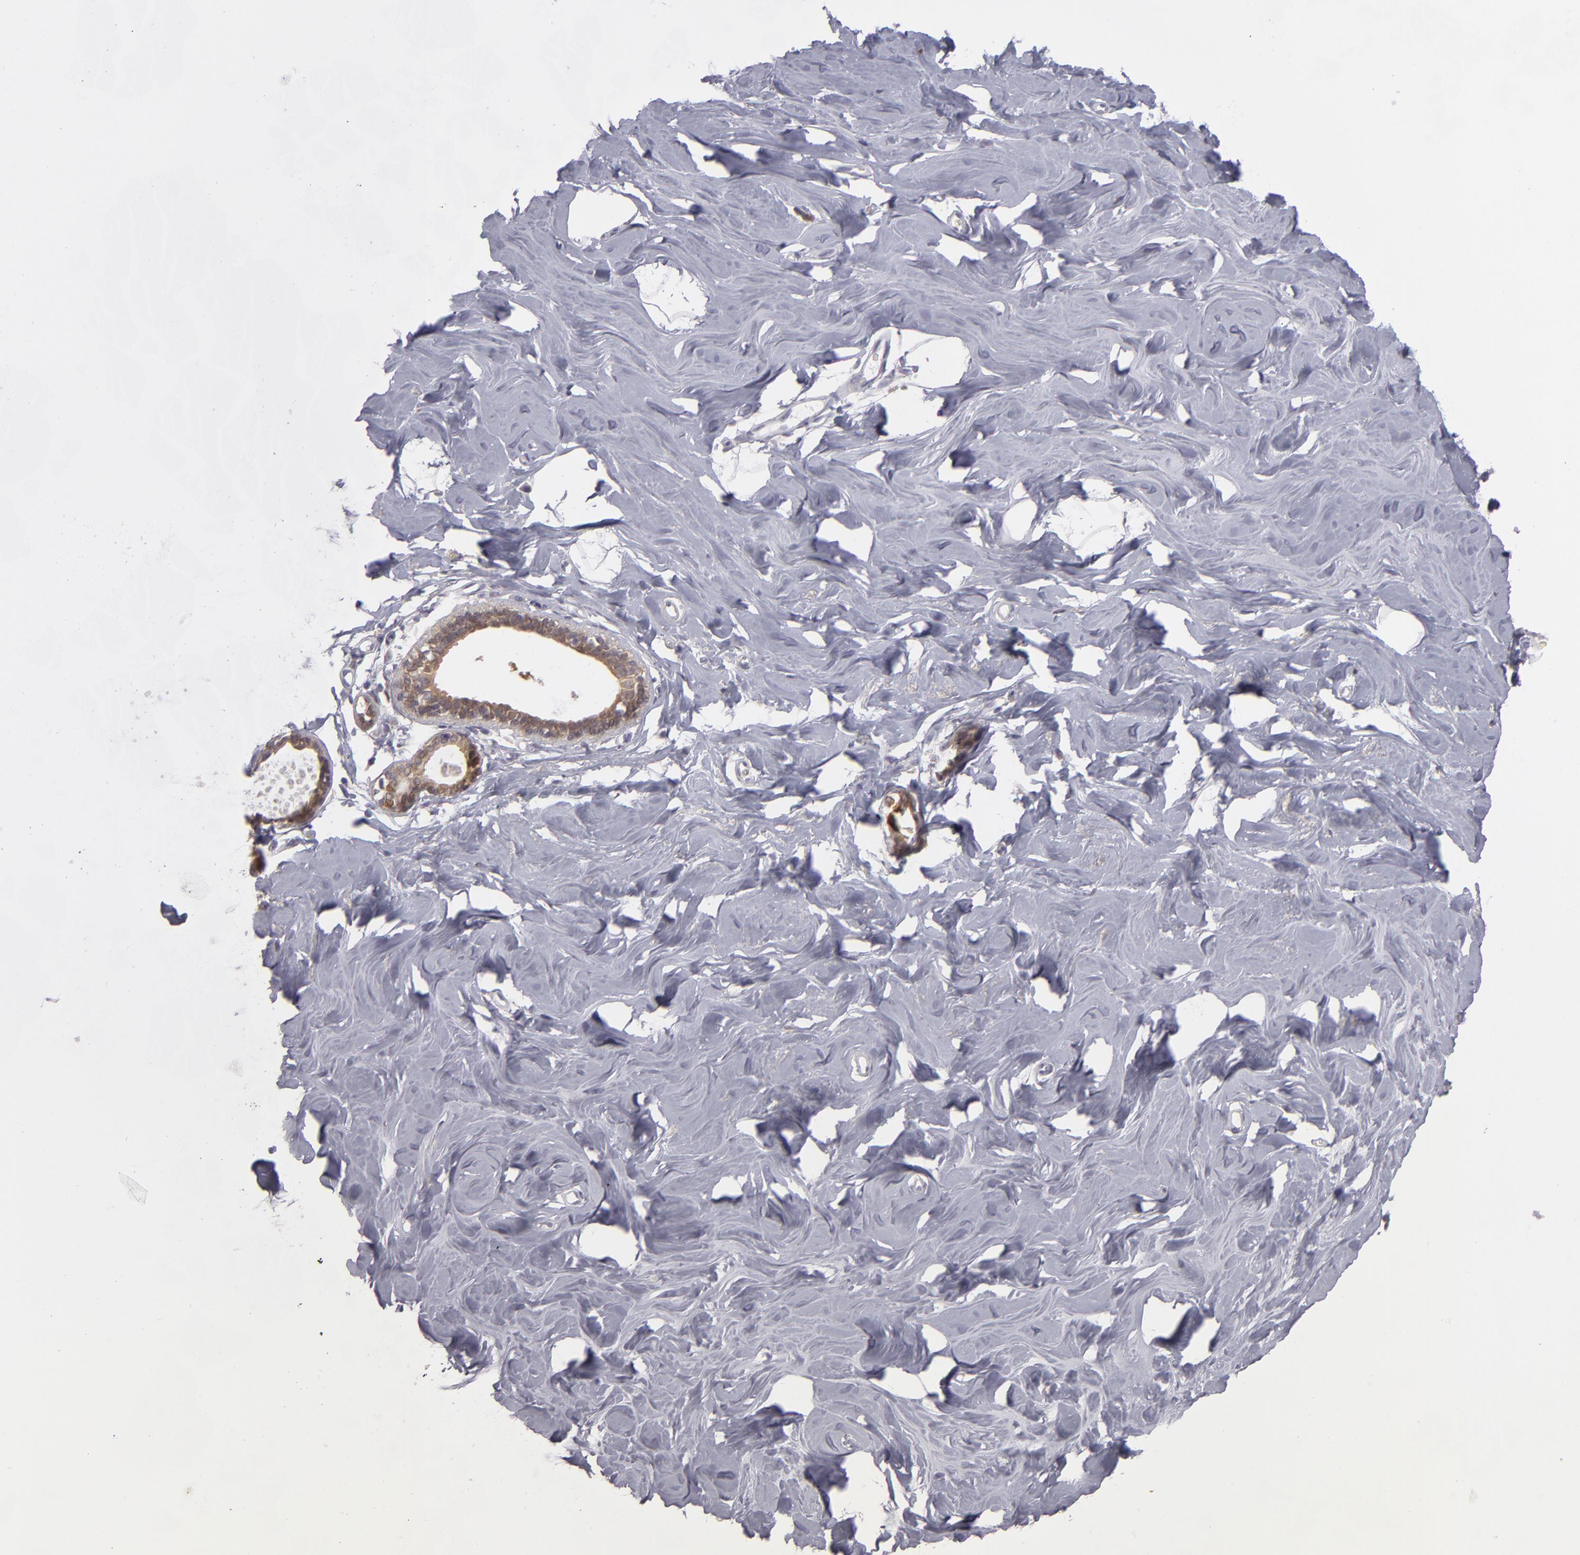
{"staining": {"intensity": "negative", "quantity": "none", "location": "none"}, "tissue": "breast", "cell_type": "Adipocytes", "image_type": "normal", "snomed": [{"axis": "morphology", "description": "Normal tissue, NOS"}, {"axis": "topography", "description": "Breast"}], "caption": "Immunohistochemistry (IHC) micrograph of benign breast stained for a protein (brown), which displays no expression in adipocytes.", "gene": "EFS", "patient": {"sex": "female", "age": 54}}